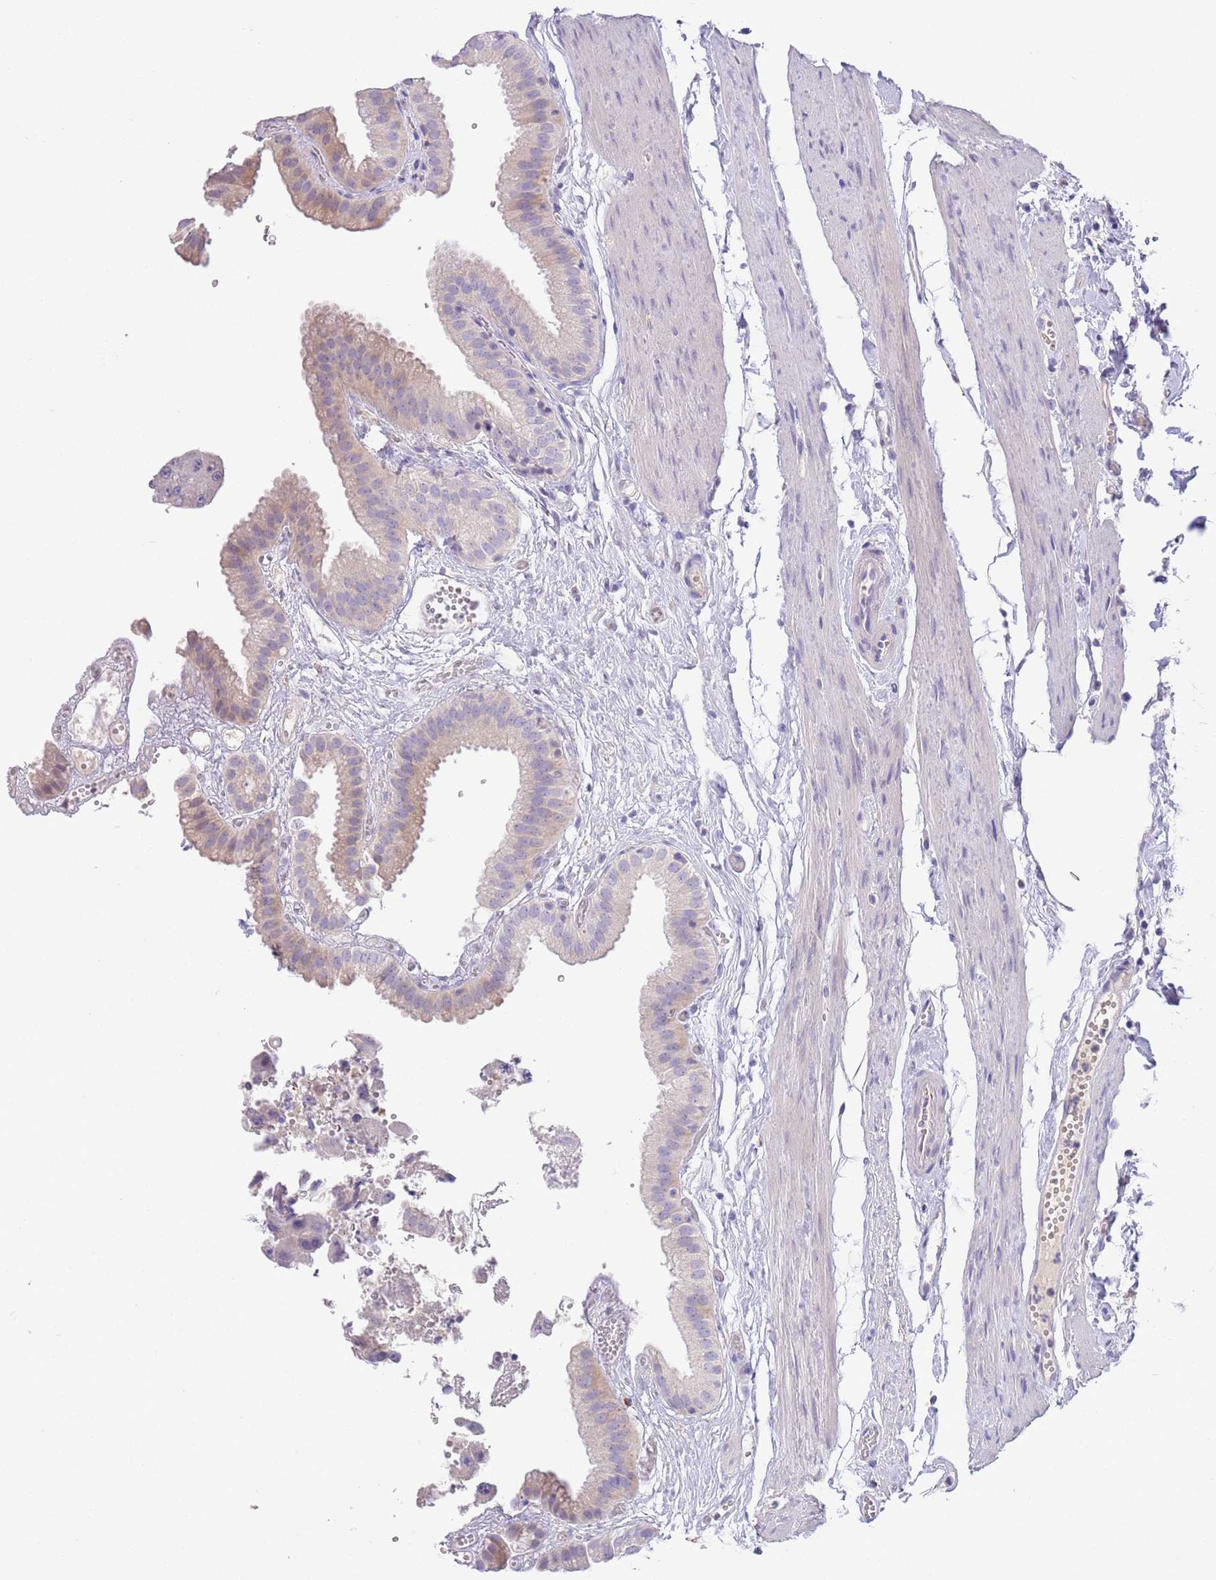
{"staining": {"intensity": "weak", "quantity": "25%-75%", "location": "cytoplasmic/membranous"}, "tissue": "gallbladder", "cell_type": "Glandular cells", "image_type": "normal", "snomed": [{"axis": "morphology", "description": "Normal tissue, NOS"}, {"axis": "topography", "description": "Gallbladder"}], "caption": "A histopathology image of human gallbladder stained for a protein shows weak cytoplasmic/membranous brown staining in glandular cells. (DAB (3,3'-diaminobenzidine) IHC with brightfield microscopy, high magnification).", "gene": "SFTPA1", "patient": {"sex": "female", "age": 61}}